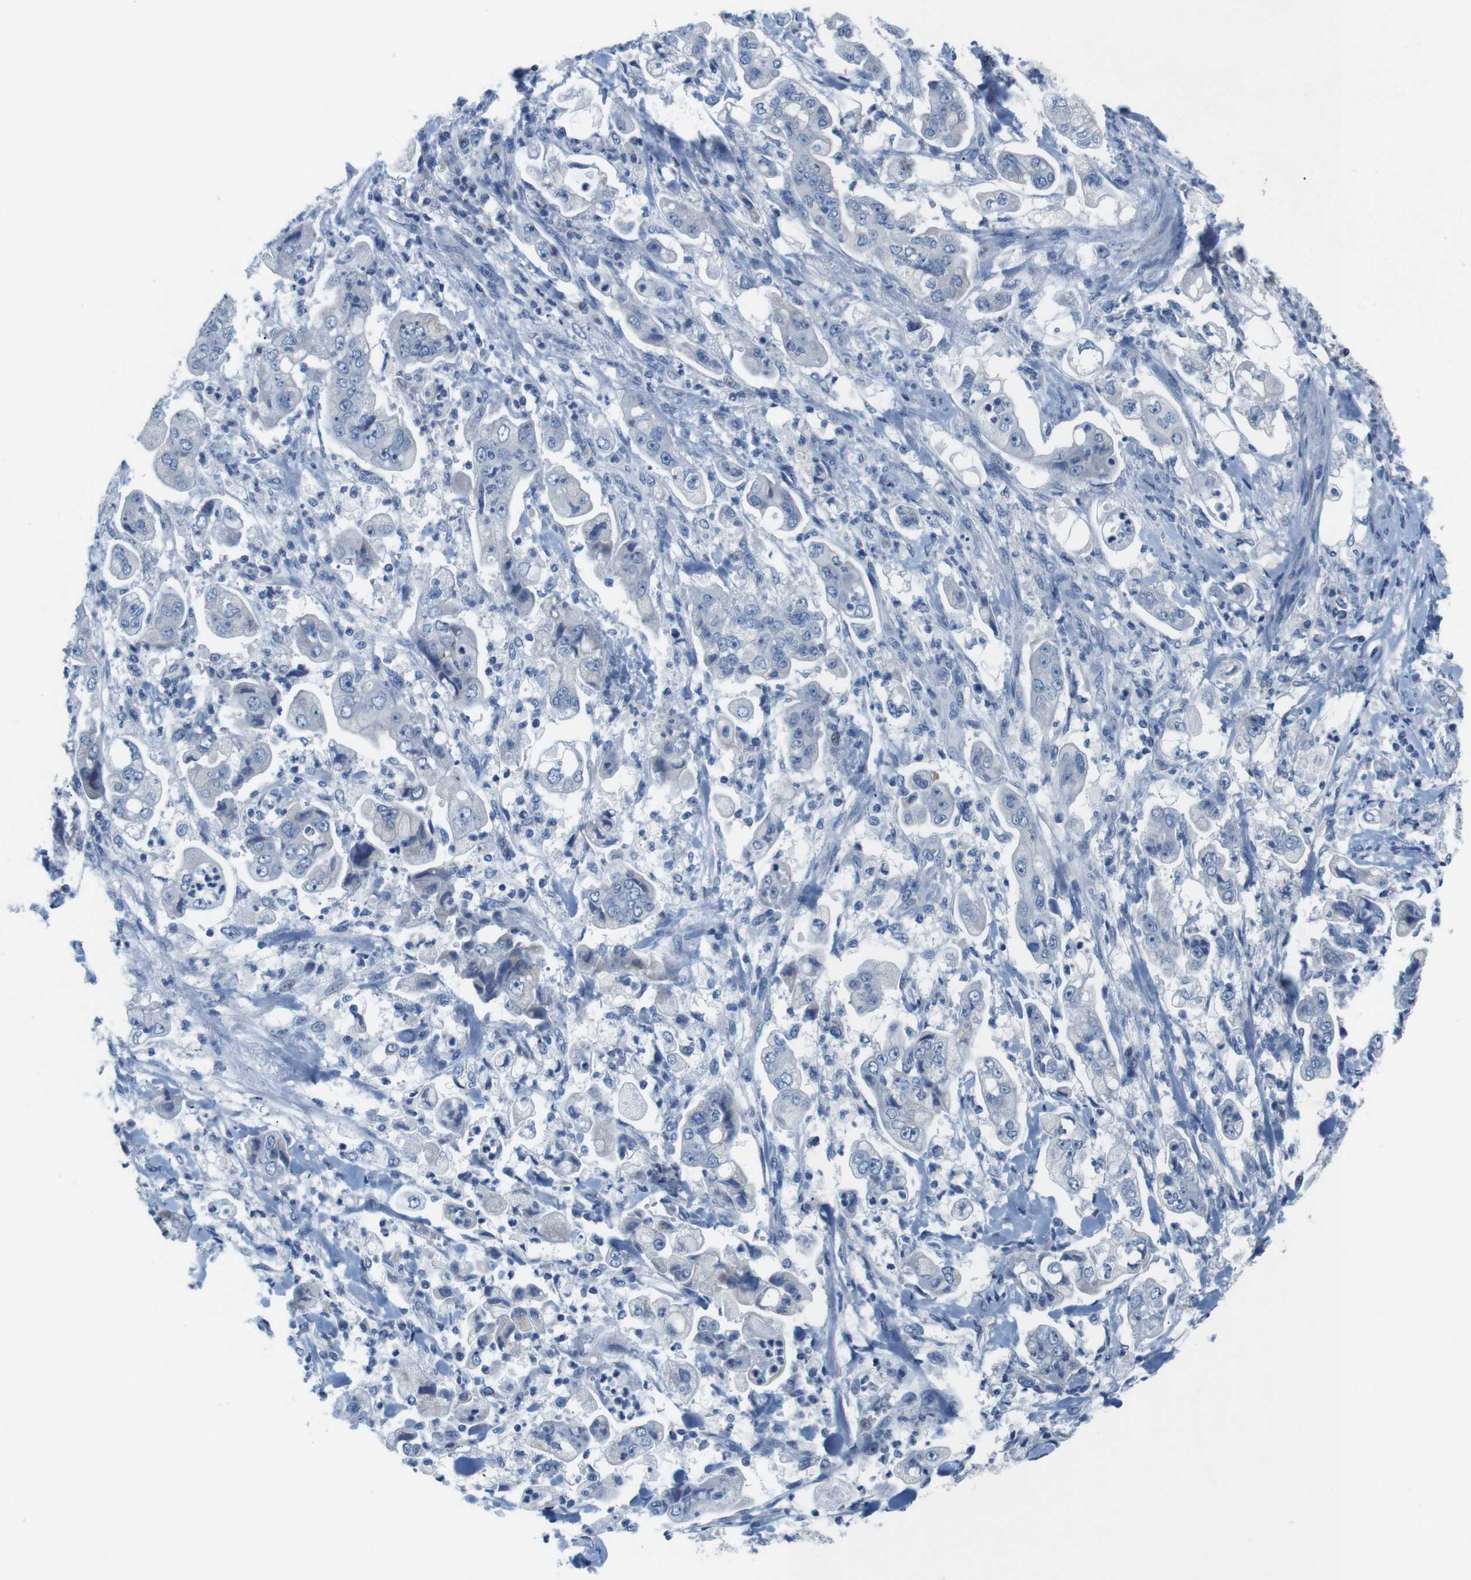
{"staining": {"intensity": "negative", "quantity": "none", "location": "none"}, "tissue": "stomach cancer", "cell_type": "Tumor cells", "image_type": "cancer", "snomed": [{"axis": "morphology", "description": "Adenocarcinoma, NOS"}, {"axis": "topography", "description": "Stomach"}], "caption": "This is an IHC micrograph of stomach cancer. There is no positivity in tumor cells.", "gene": "GOLGA2", "patient": {"sex": "male", "age": 62}}